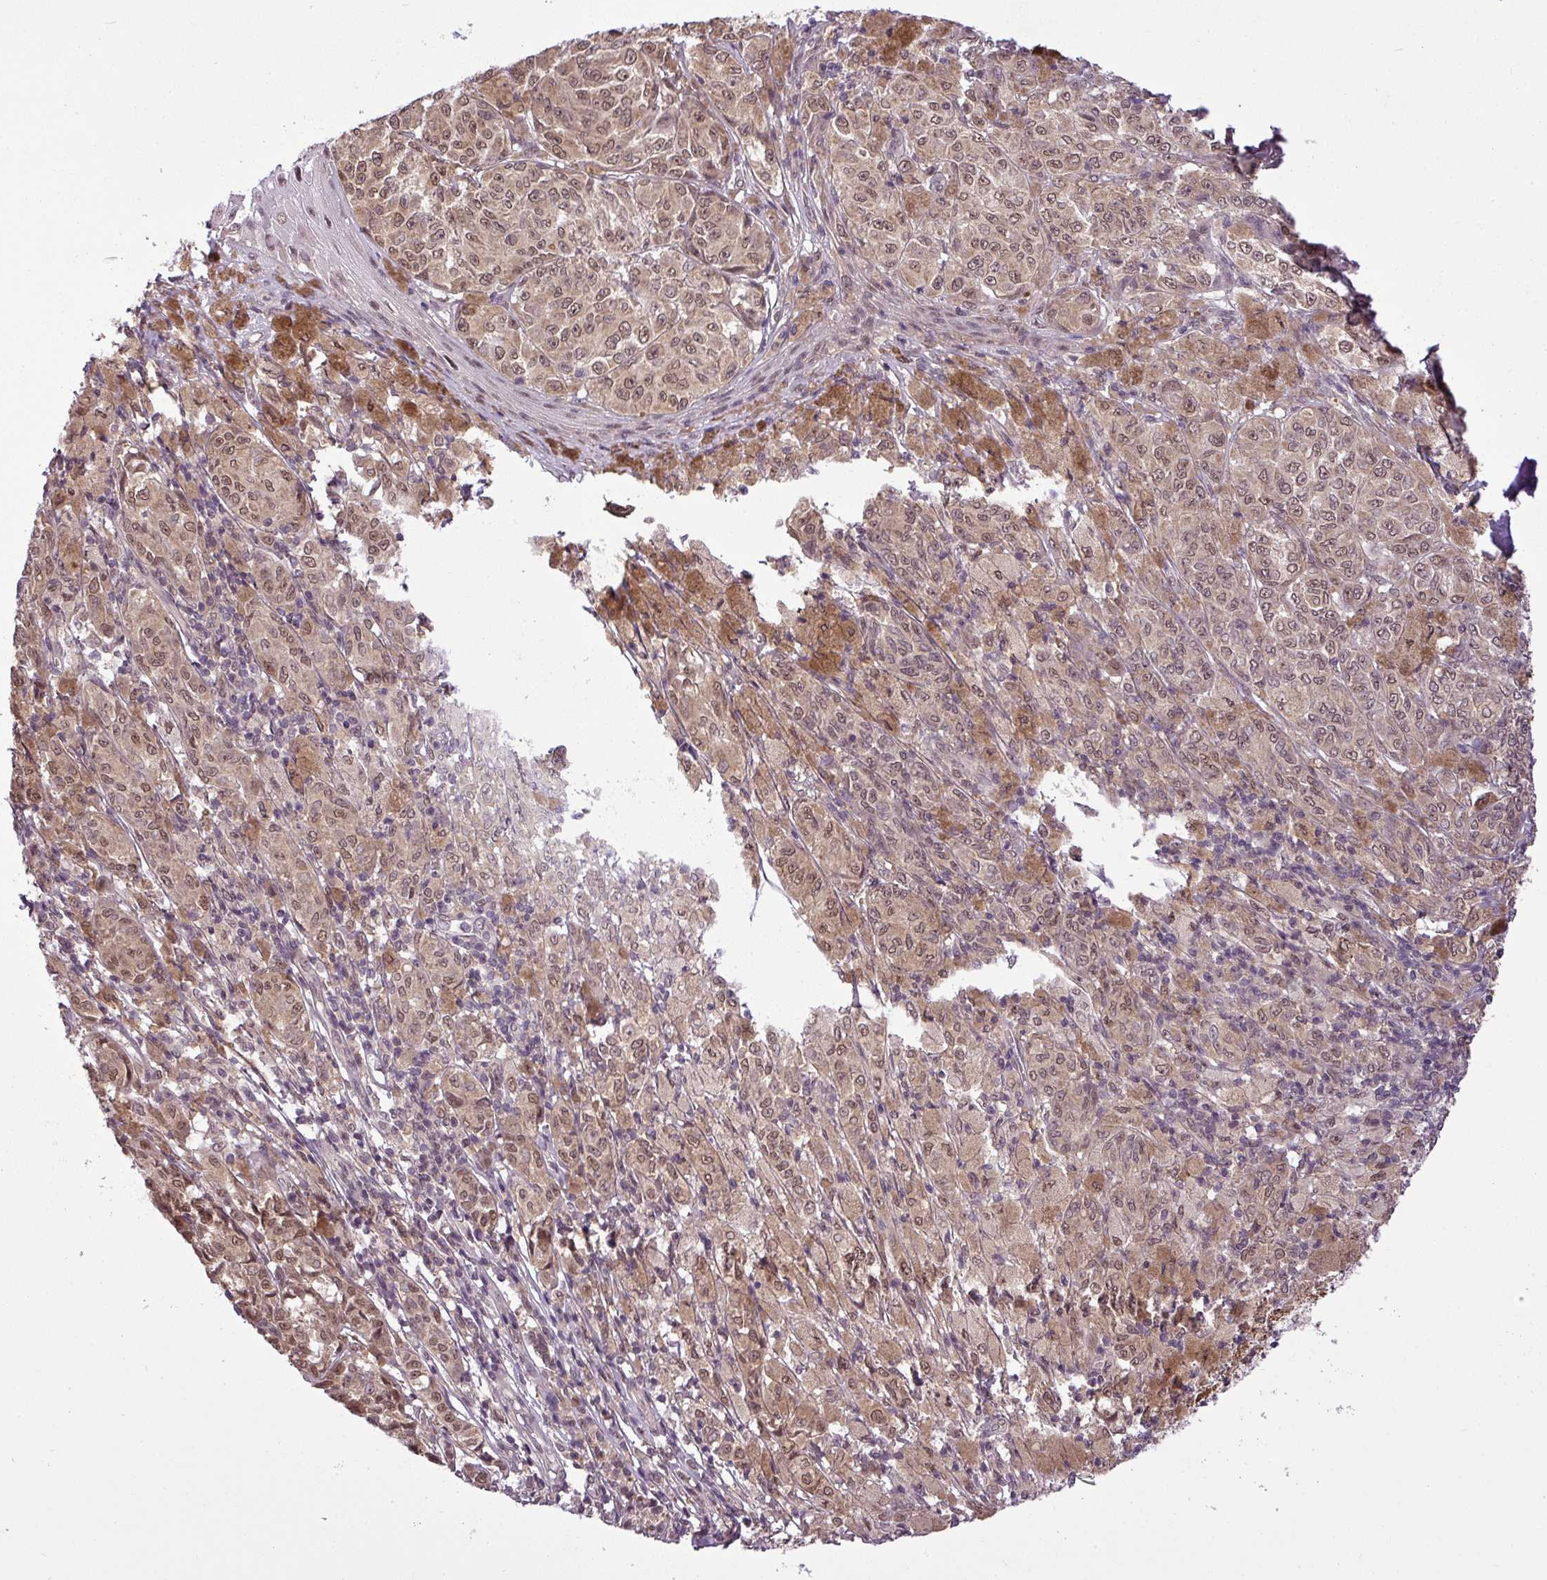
{"staining": {"intensity": "moderate", "quantity": ">75%", "location": "nuclear"}, "tissue": "melanoma", "cell_type": "Tumor cells", "image_type": "cancer", "snomed": [{"axis": "morphology", "description": "Malignant melanoma, NOS"}, {"axis": "topography", "description": "Skin"}], "caption": "This is an image of immunohistochemistry (IHC) staining of malignant melanoma, which shows moderate positivity in the nuclear of tumor cells.", "gene": "MFHAS1", "patient": {"sex": "male", "age": 42}}